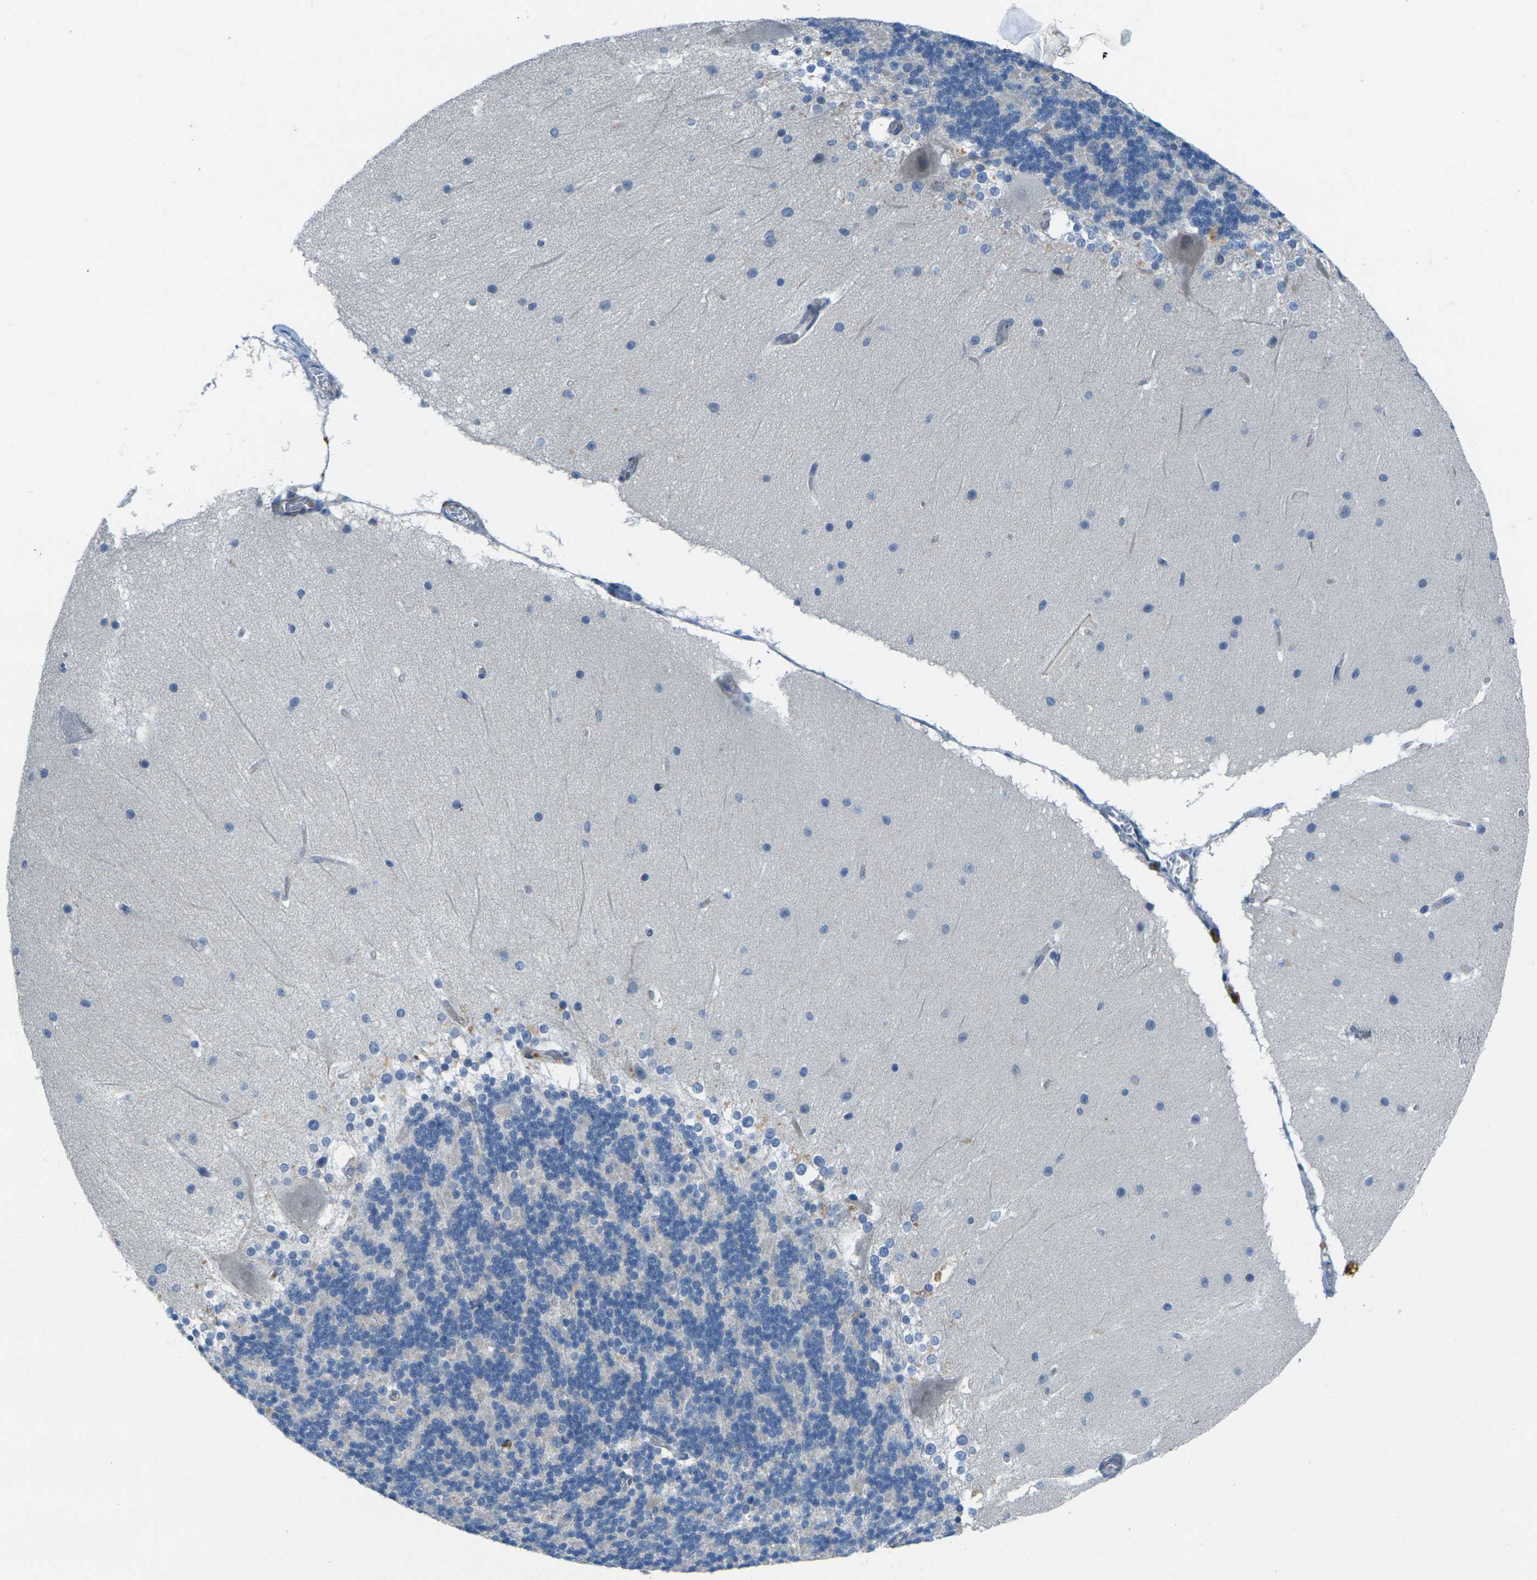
{"staining": {"intensity": "negative", "quantity": "none", "location": "none"}, "tissue": "cerebellum", "cell_type": "Cells in granular layer", "image_type": "normal", "snomed": [{"axis": "morphology", "description": "Normal tissue, NOS"}, {"axis": "topography", "description": "Cerebellum"}], "caption": "Immunohistochemical staining of normal human cerebellum shows no significant staining in cells in granular layer. (DAB (3,3'-diaminobenzidine) immunohistochemistry (IHC) with hematoxylin counter stain).", "gene": "CYP2C8", "patient": {"sex": "female", "age": 19}}